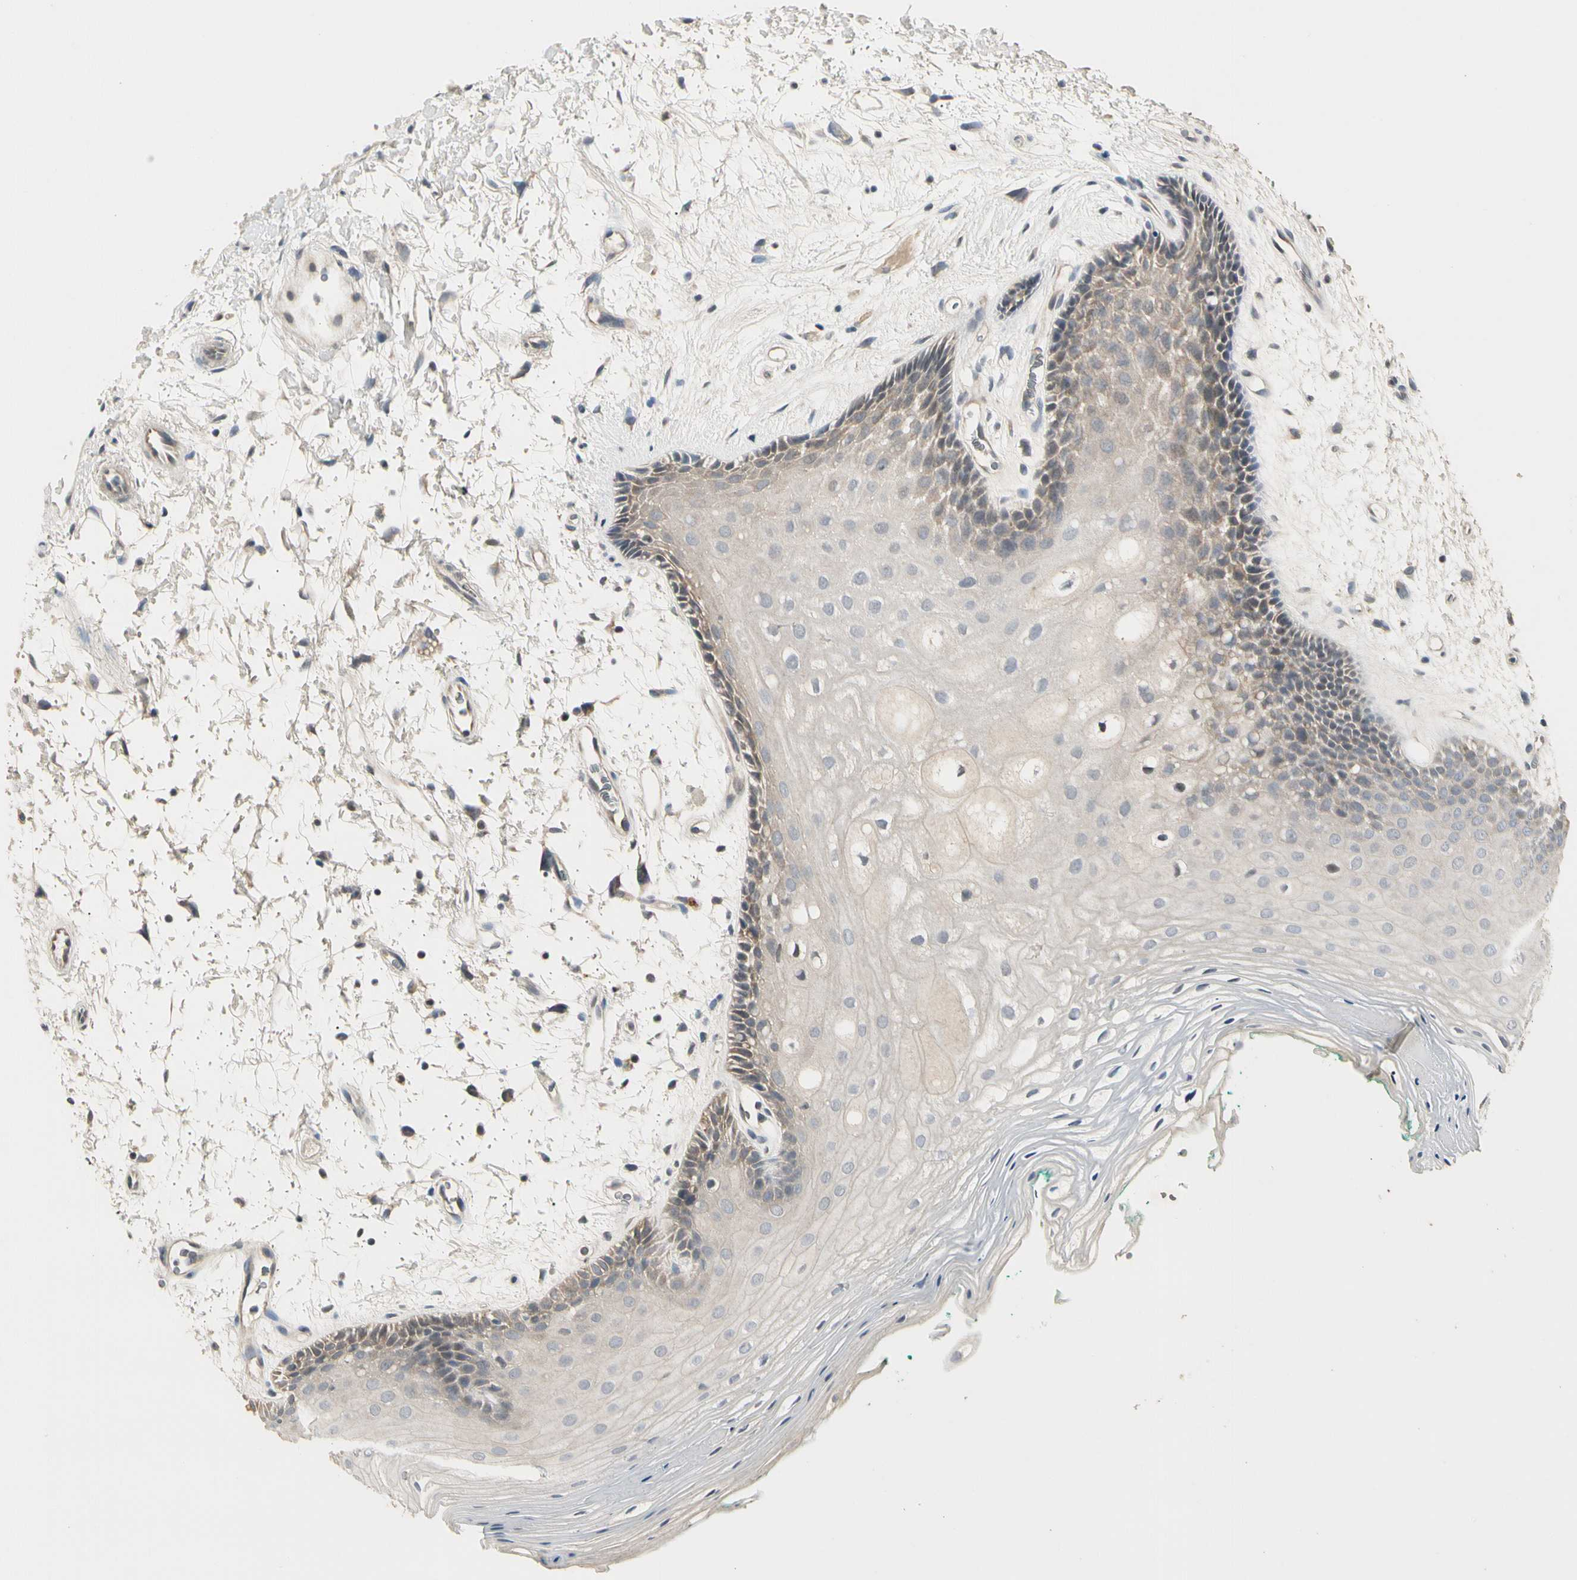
{"staining": {"intensity": "weak", "quantity": "<25%", "location": "cytoplasmic/membranous"}, "tissue": "oral mucosa", "cell_type": "Squamous epithelial cells", "image_type": "normal", "snomed": [{"axis": "morphology", "description": "Normal tissue, NOS"}, {"axis": "topography", "description": "Skeletal muscle"}, {"axis": "topography", "description": "Oral tissue"}, {"axis": "topography", "description": "Peripheral nerve tissue"}], "caption": "A high-resolution image shows immunohistochemistry (IHC) staining of unremarkable oral mucosa, which shows no significant expression in squamous epithelial cells.", "gene": "GREM1", "patient": {"sex": "female", "age": 84}}